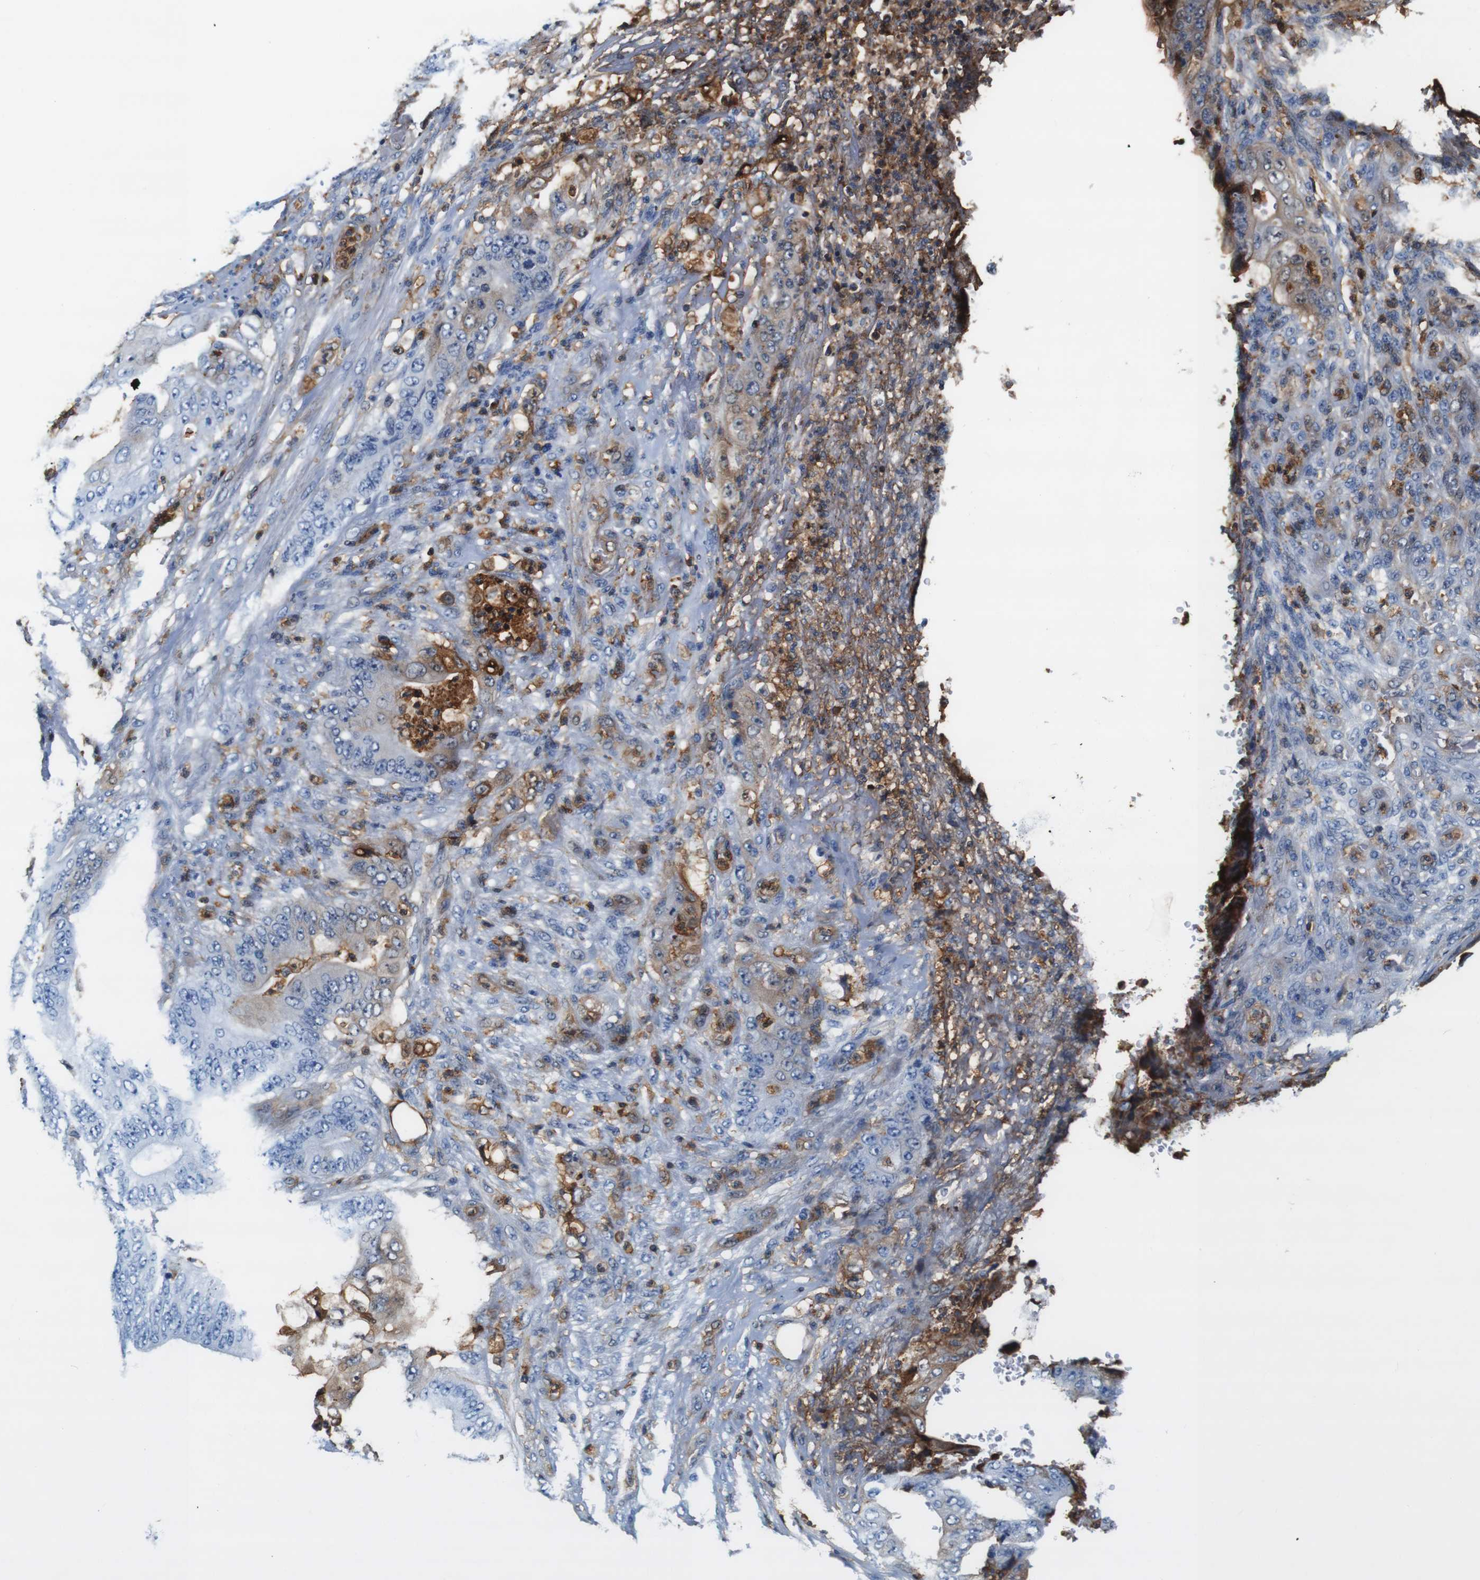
{"staining": {"intensity": "weak", "quantity": "<25%", "location": "cytoplasmic/membranous"}, "tissue": "stomach cancer", "cell_type": "Tumor cells", "image_type": "cancer", "snomed": [{"axis": "morphology", "description": "Adenocarcinoma, NOS"}, {"axis": "topography", "description": "Stomach"}], "caption": "The image demonstrates no staining of tumor cells in adenocarcinoma (stomach).", "gene": "ANXA1", "patient": {"sex": "female", "age": 73}}